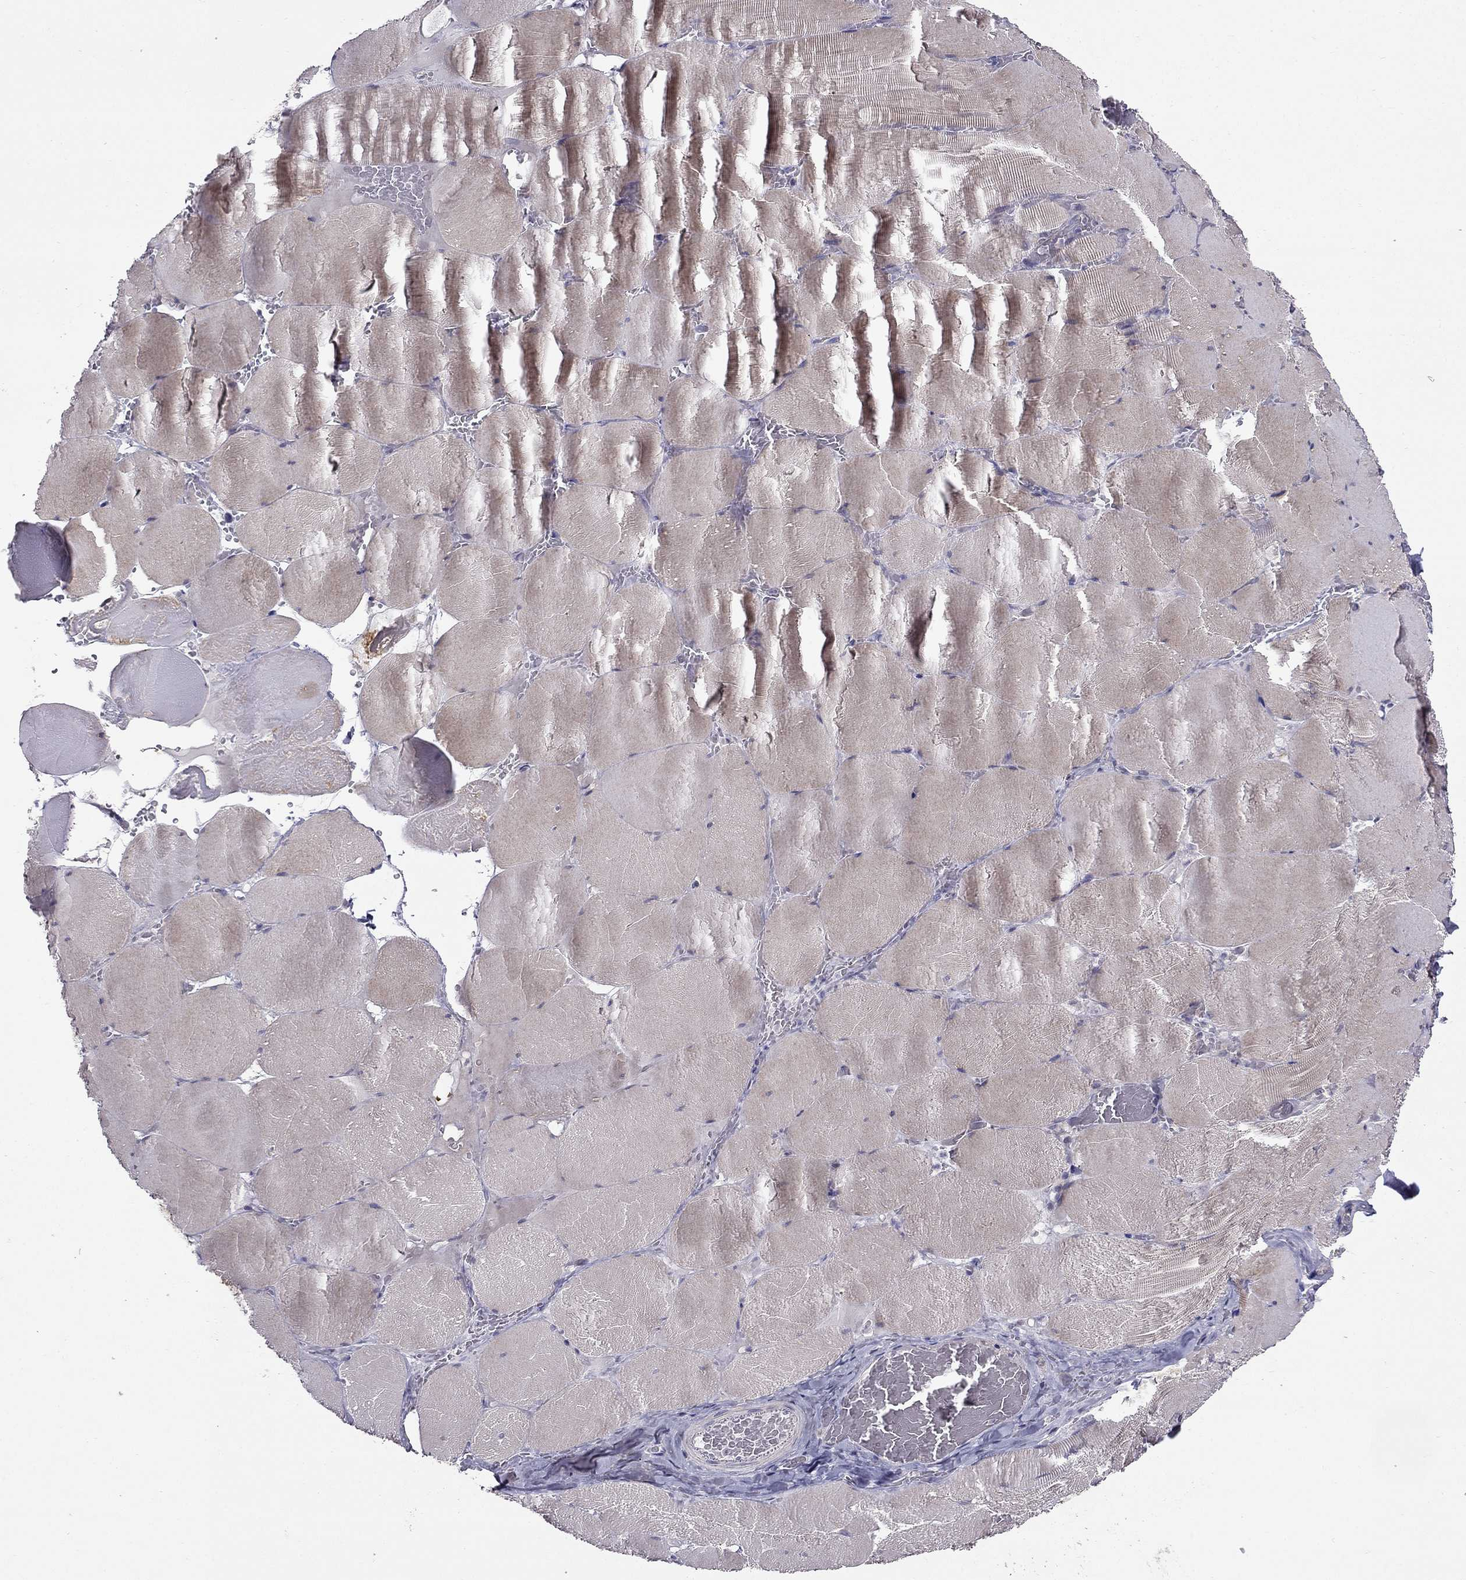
{"staining": {"intensity": "negative", "quantity": "none", "location": "none"}, "tissue": "skeletal muscle", "cell_type": "Myocytes", "image_type": "normal", "snomed": [{"axis": "morphology", "description": "Normal tissue, NOS"}, {"axis": "morphology", "description": "Malignant melanoma, Metastatic site"}, {"axis": "topography", "description": "Skeletal muscle"}], "caption": "The micrograph exhibits no significant staining in myocytes of skeletal muscle. Brightfield microscopy of immunohistochemistry stained with DAB (brown) and hematoxylin (blue), captured at high magnification.", "gene": "AS3MT", "patient": {"sex": "male", "age": 50}}